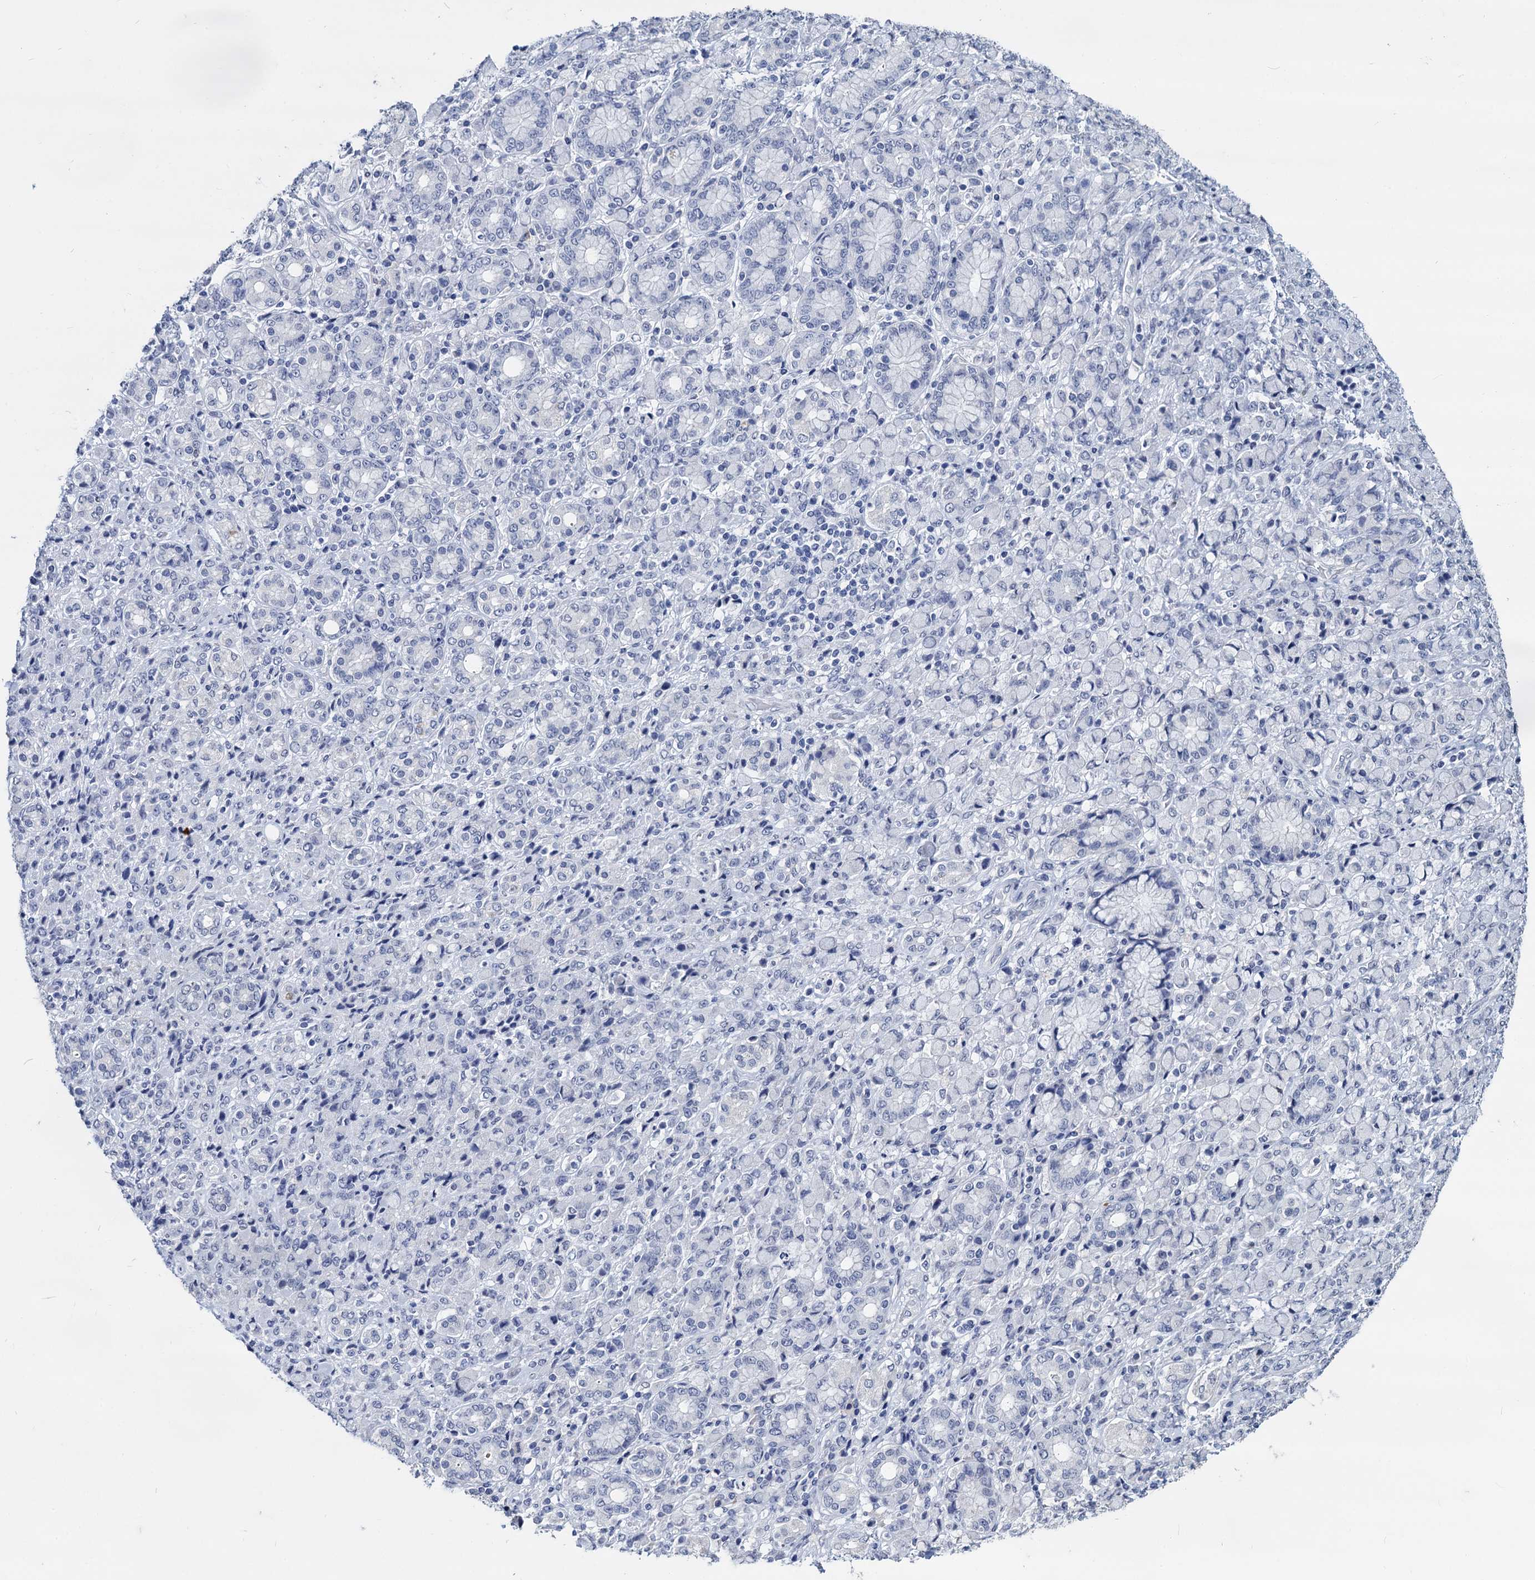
{"staining": {"intensity": "negative", "quantity": "none", "location": "none"}, "tissue": "stomach cancer", "cell_type": "Tumor cells", "image_type": "cancer", "snomed": [{"axis": "morphology", "description": "Adenocarcinoma, NOS"}, {"axis": "topography", "description": "Stomach"}], "caption": "A photomicrograph of stomach adenocarcinoma stained for a protein shows no brown staining in tumor cells.", "gene": "MAGEA4", "patient": {"sex": "female", "age": 79}}